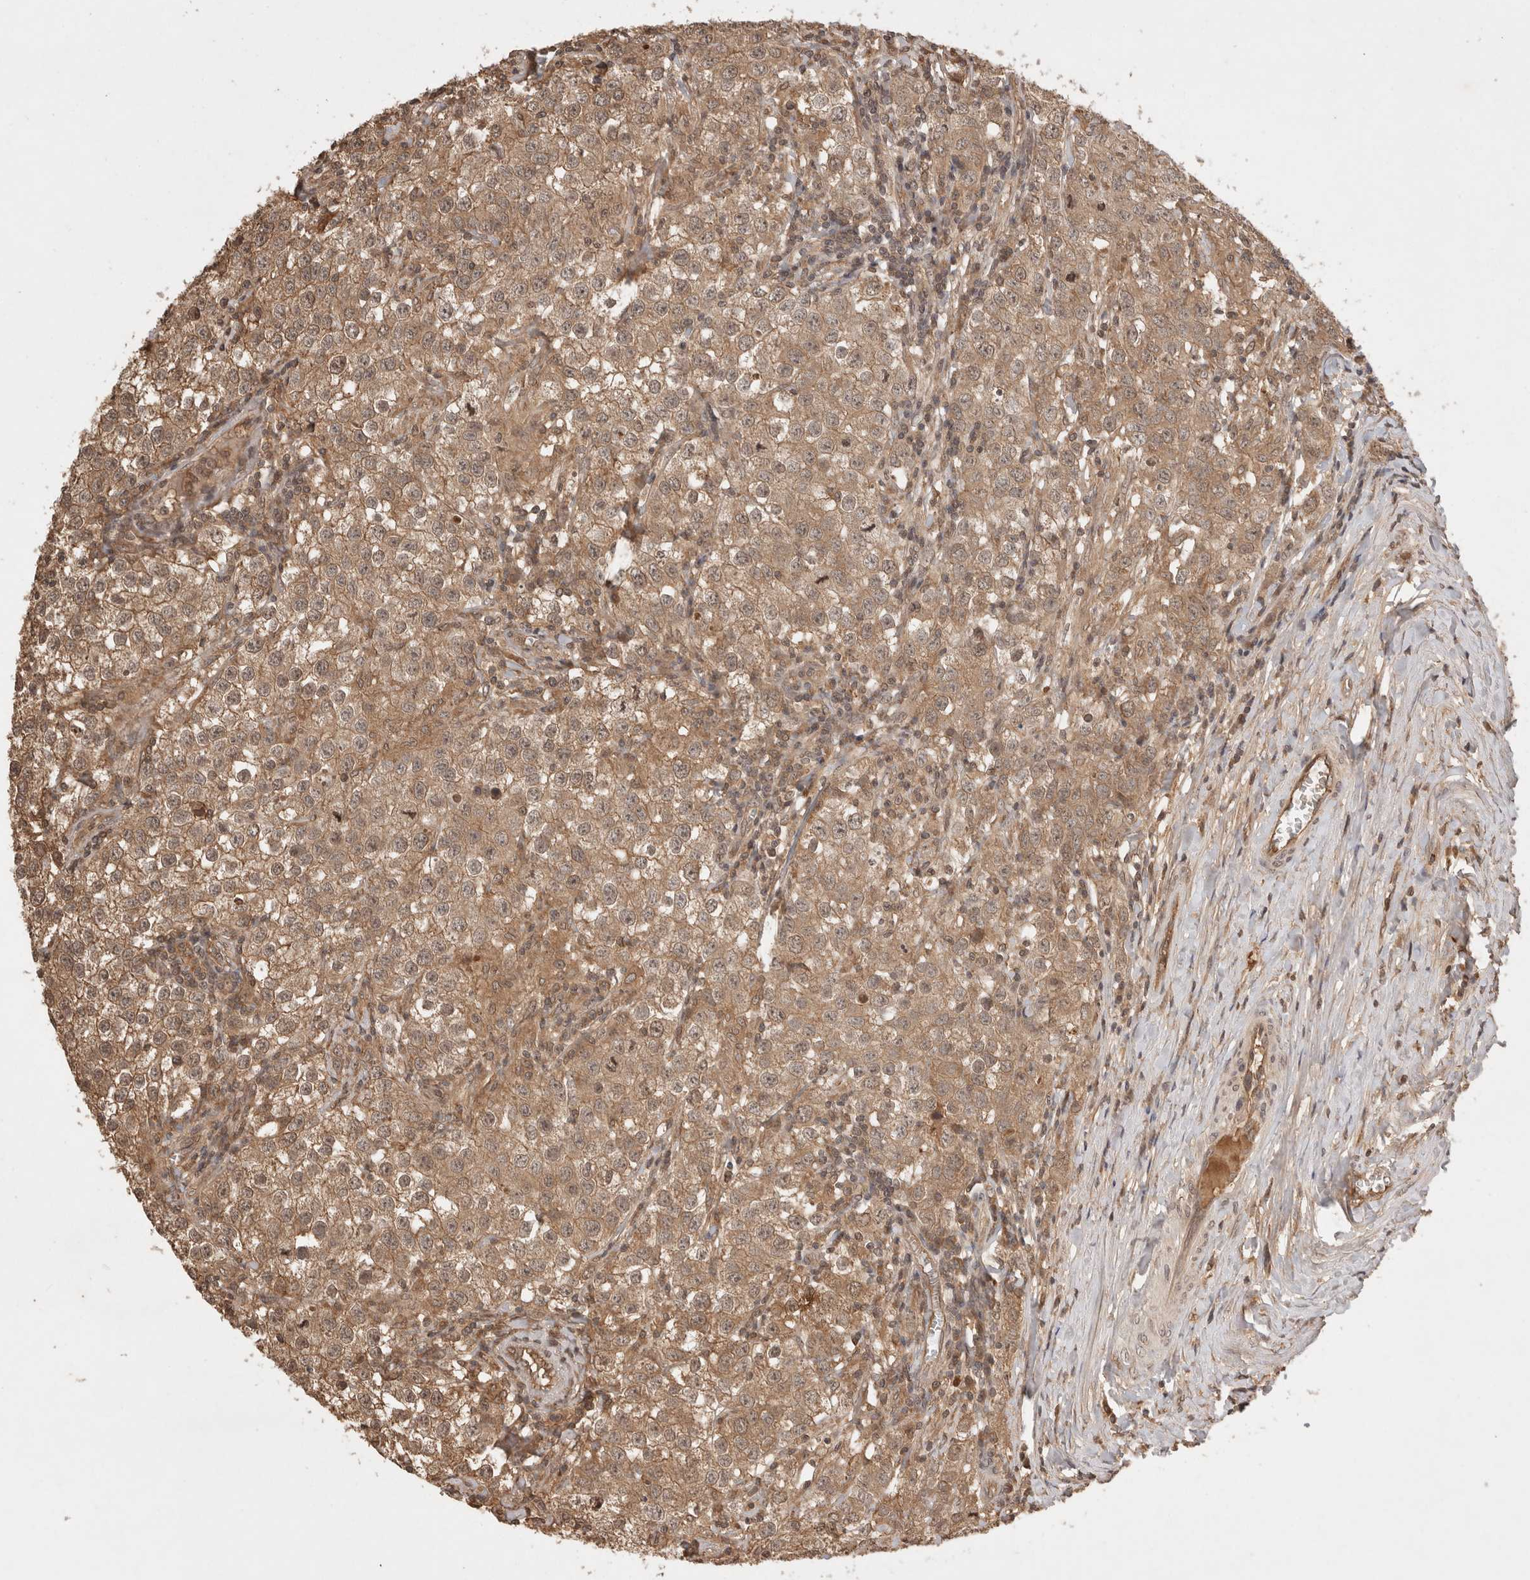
{"staining": {"intensity": "moderate", "quantity": ">75%", "location": "cytoplasmic/membranous"}, "tissue": "testis cancer", "cell_type": "Tumor cells", "image_type": "cancer", "snomed": [{"axis": "morphology", "description": "Seminoma, NOS"}, {"axis": "morphology", "description": "Carcinoma, Embryonal, NOS"}, {"axis": "topography", "description": "Testis"}], "caption": "Testis seminoma stained with a brown dye reveals moderate cytoplasmic/membranous positive expression in approximately >75% of tumor cells.", "gene": "PRMT3", "patient": {"sex": "male", "age": 43}}